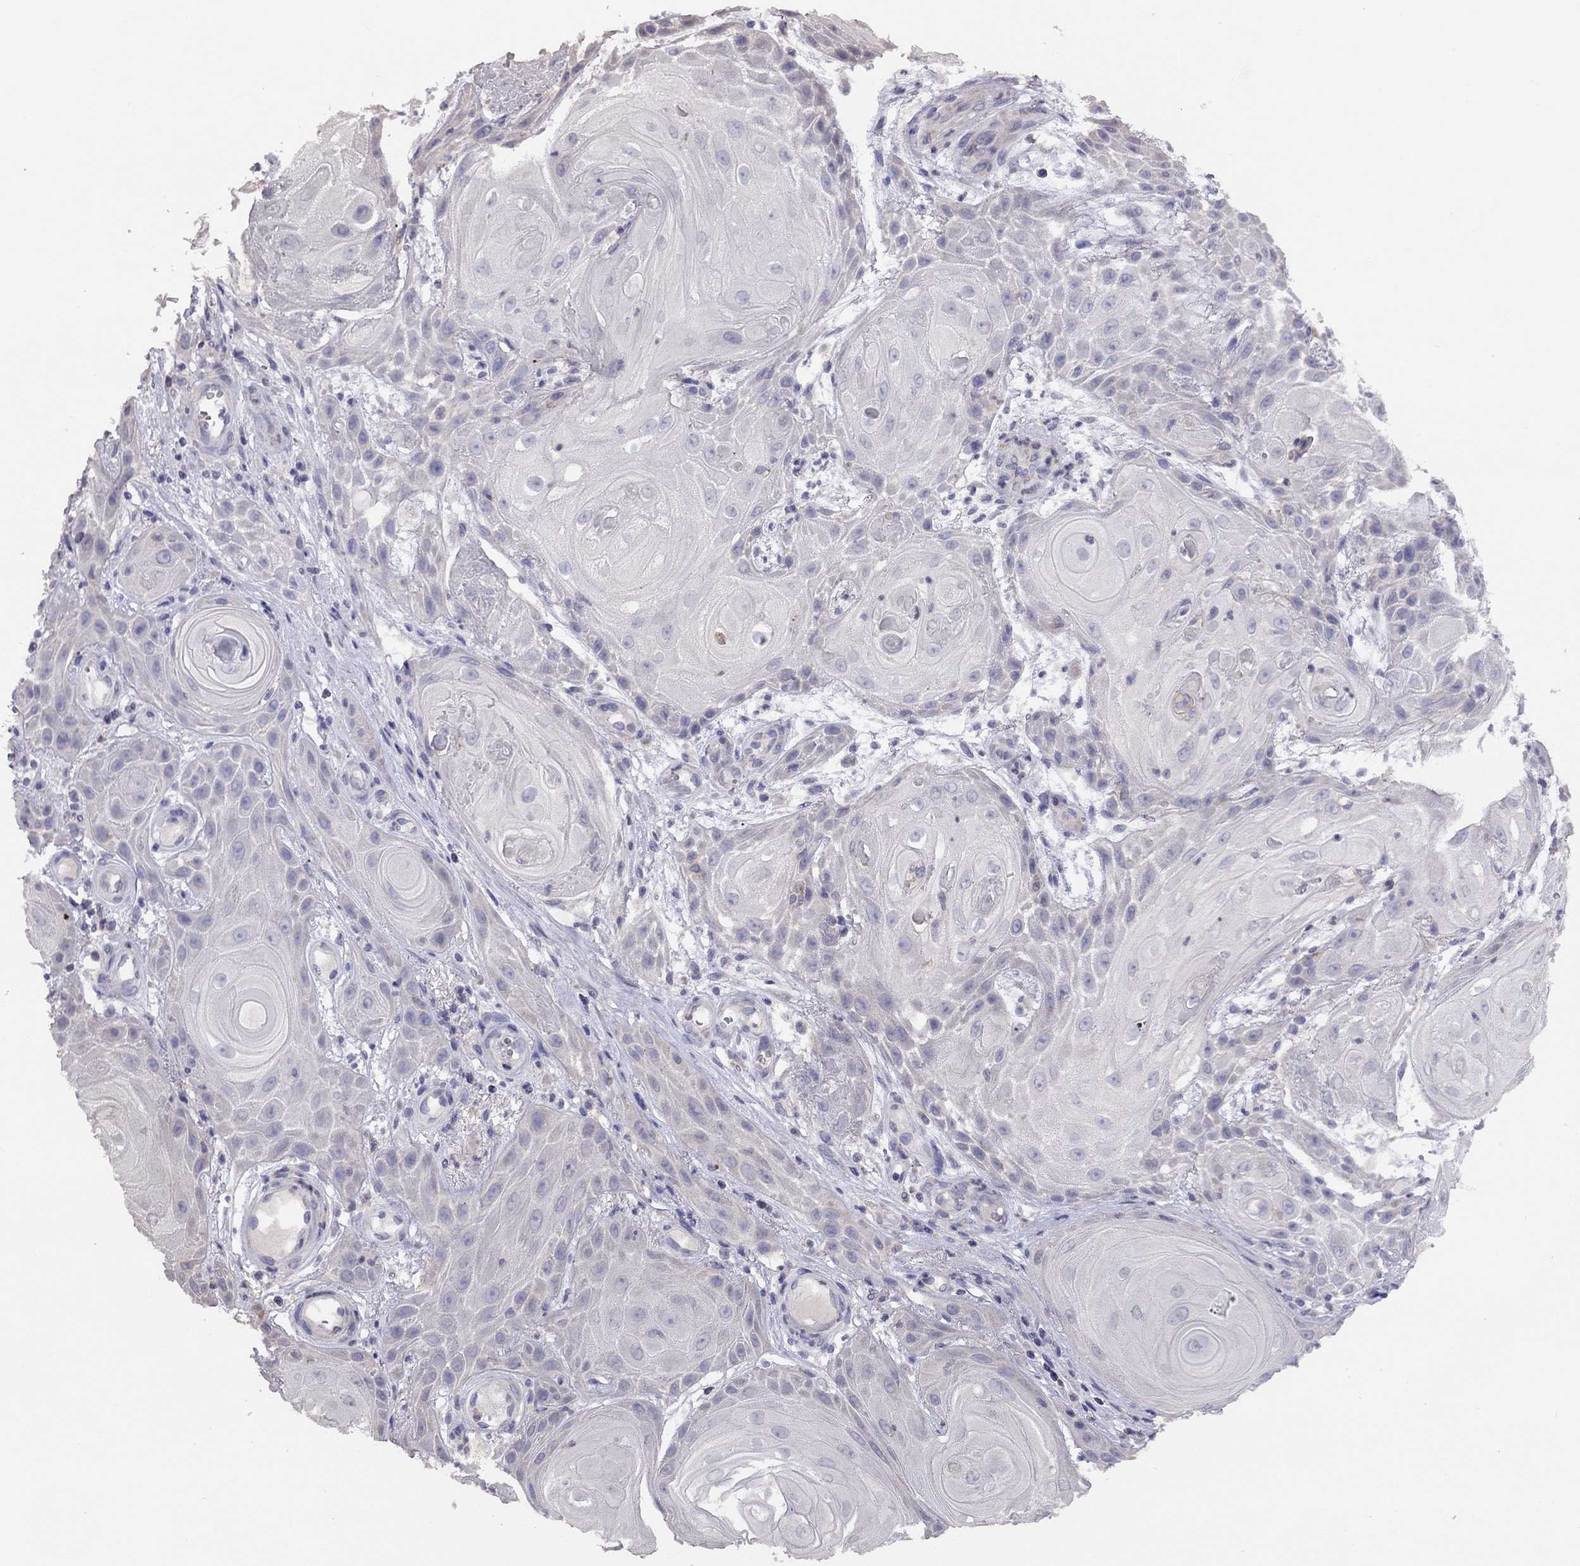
{"staining": {"intensity": "negative", "quantity": "none", "location": "none"}, "tissue": "skin cancer", "cell_type": "Tumor cells", "image_type": "cancer", "snomed": [{"axis": "morphology", "description": "Squamous cell carcinoma, NOS"}, {"axis": "topography", "description": "Skin"}], "caption": "The immunohistochemistry (IHC) histopathology image has no significant expression in tumor cells of skin squamous cell carcinoma tissue.", "gene": "CITED1", "patient": {"sex": "male", "age": 62}}